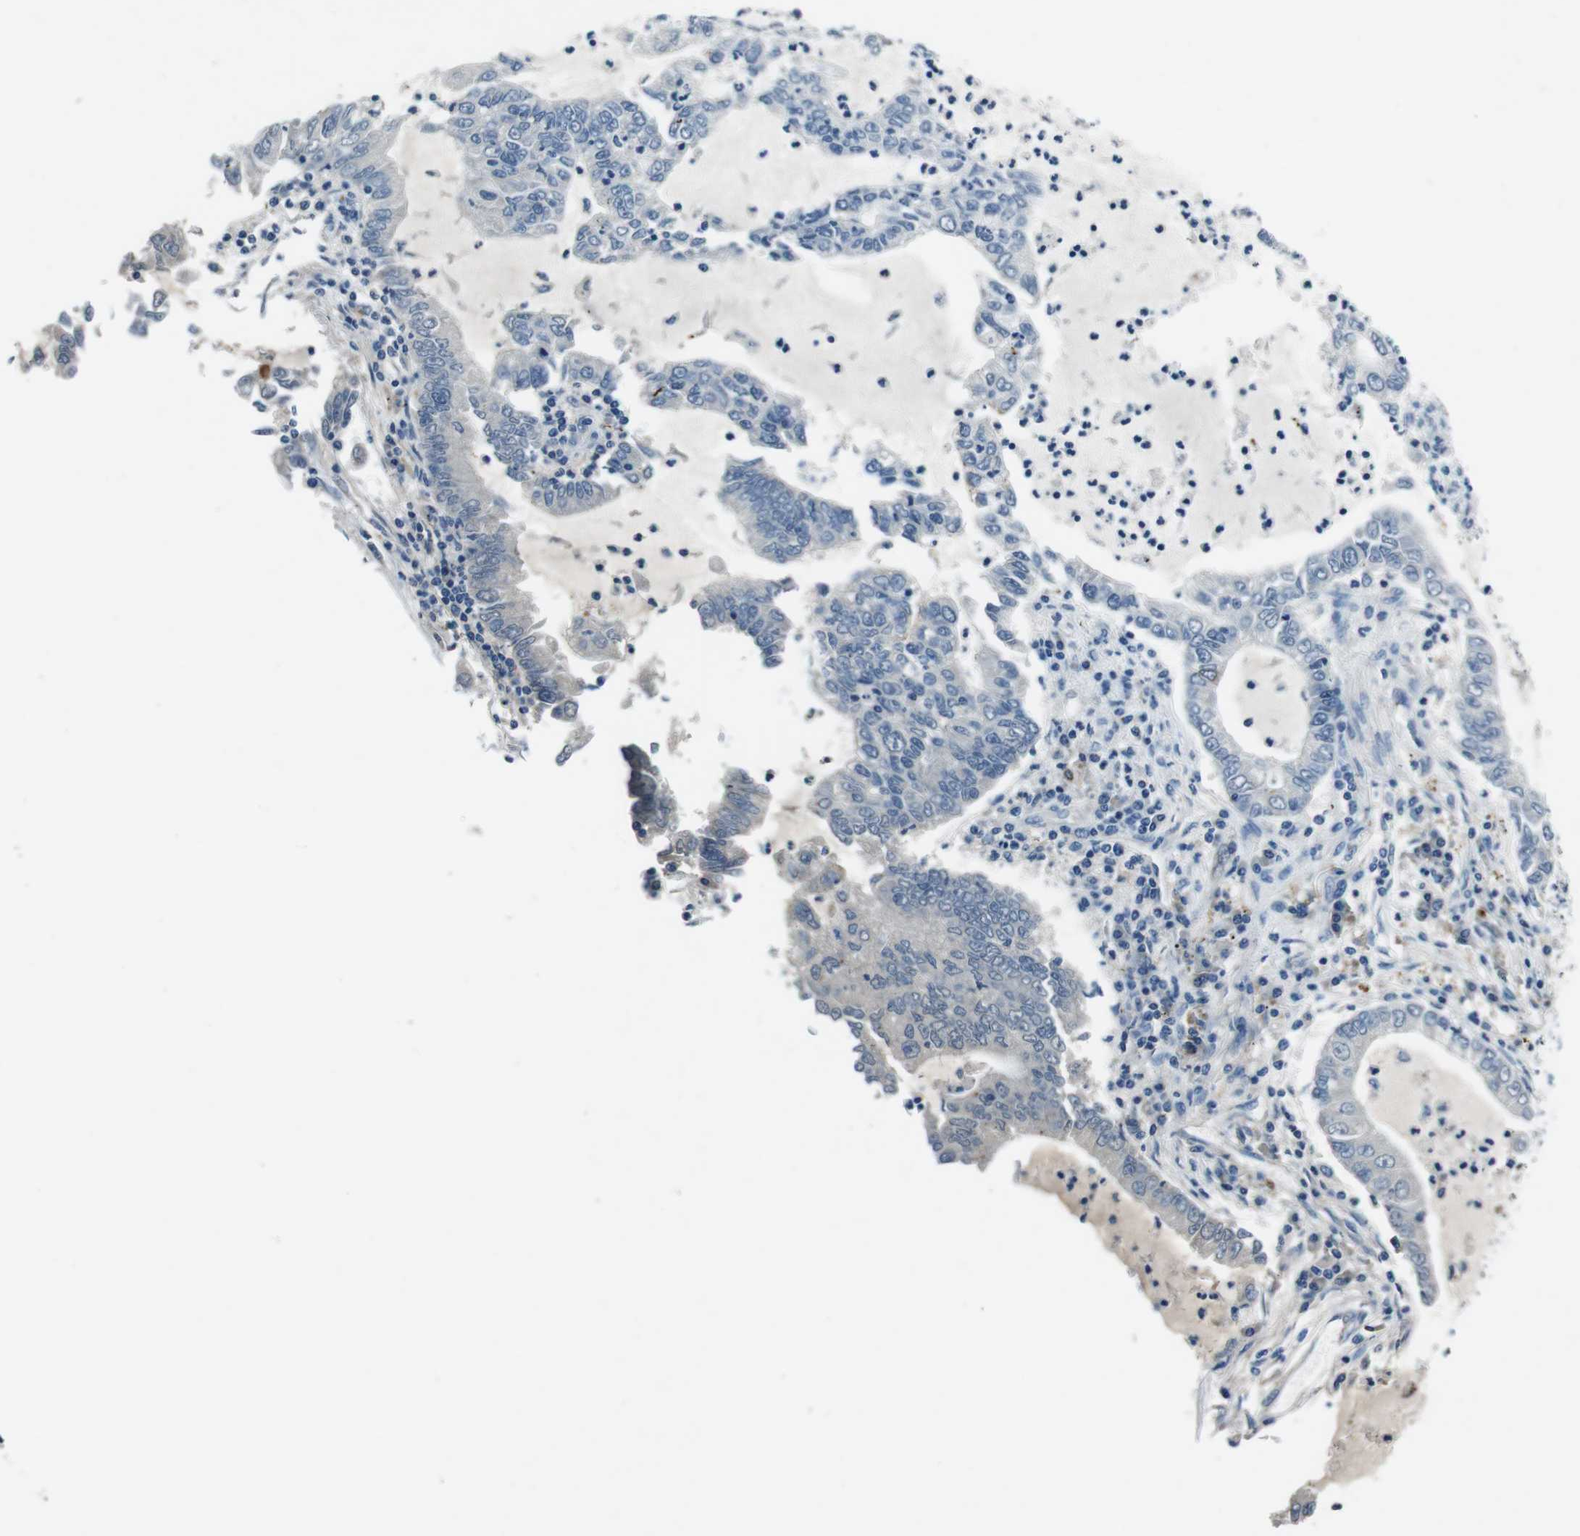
{"staining": {"intensity": "negative", "quantity": "none", "location": "none"}, "tissue": "lung cancer", "cell_type": "Tumor cells", "image_type": "cancer", "snomed": [{"axis": "morphology", "description": "Adenocarcinoma, NOS"}, {"axis": "topography", "description": "Lung"}], "caption": "The image demonstrates no significant positivity in tumor cells of adenocarcinoma (lung).", "gene": "TULP3", "patient": {"sex": "female", "age": 51}}